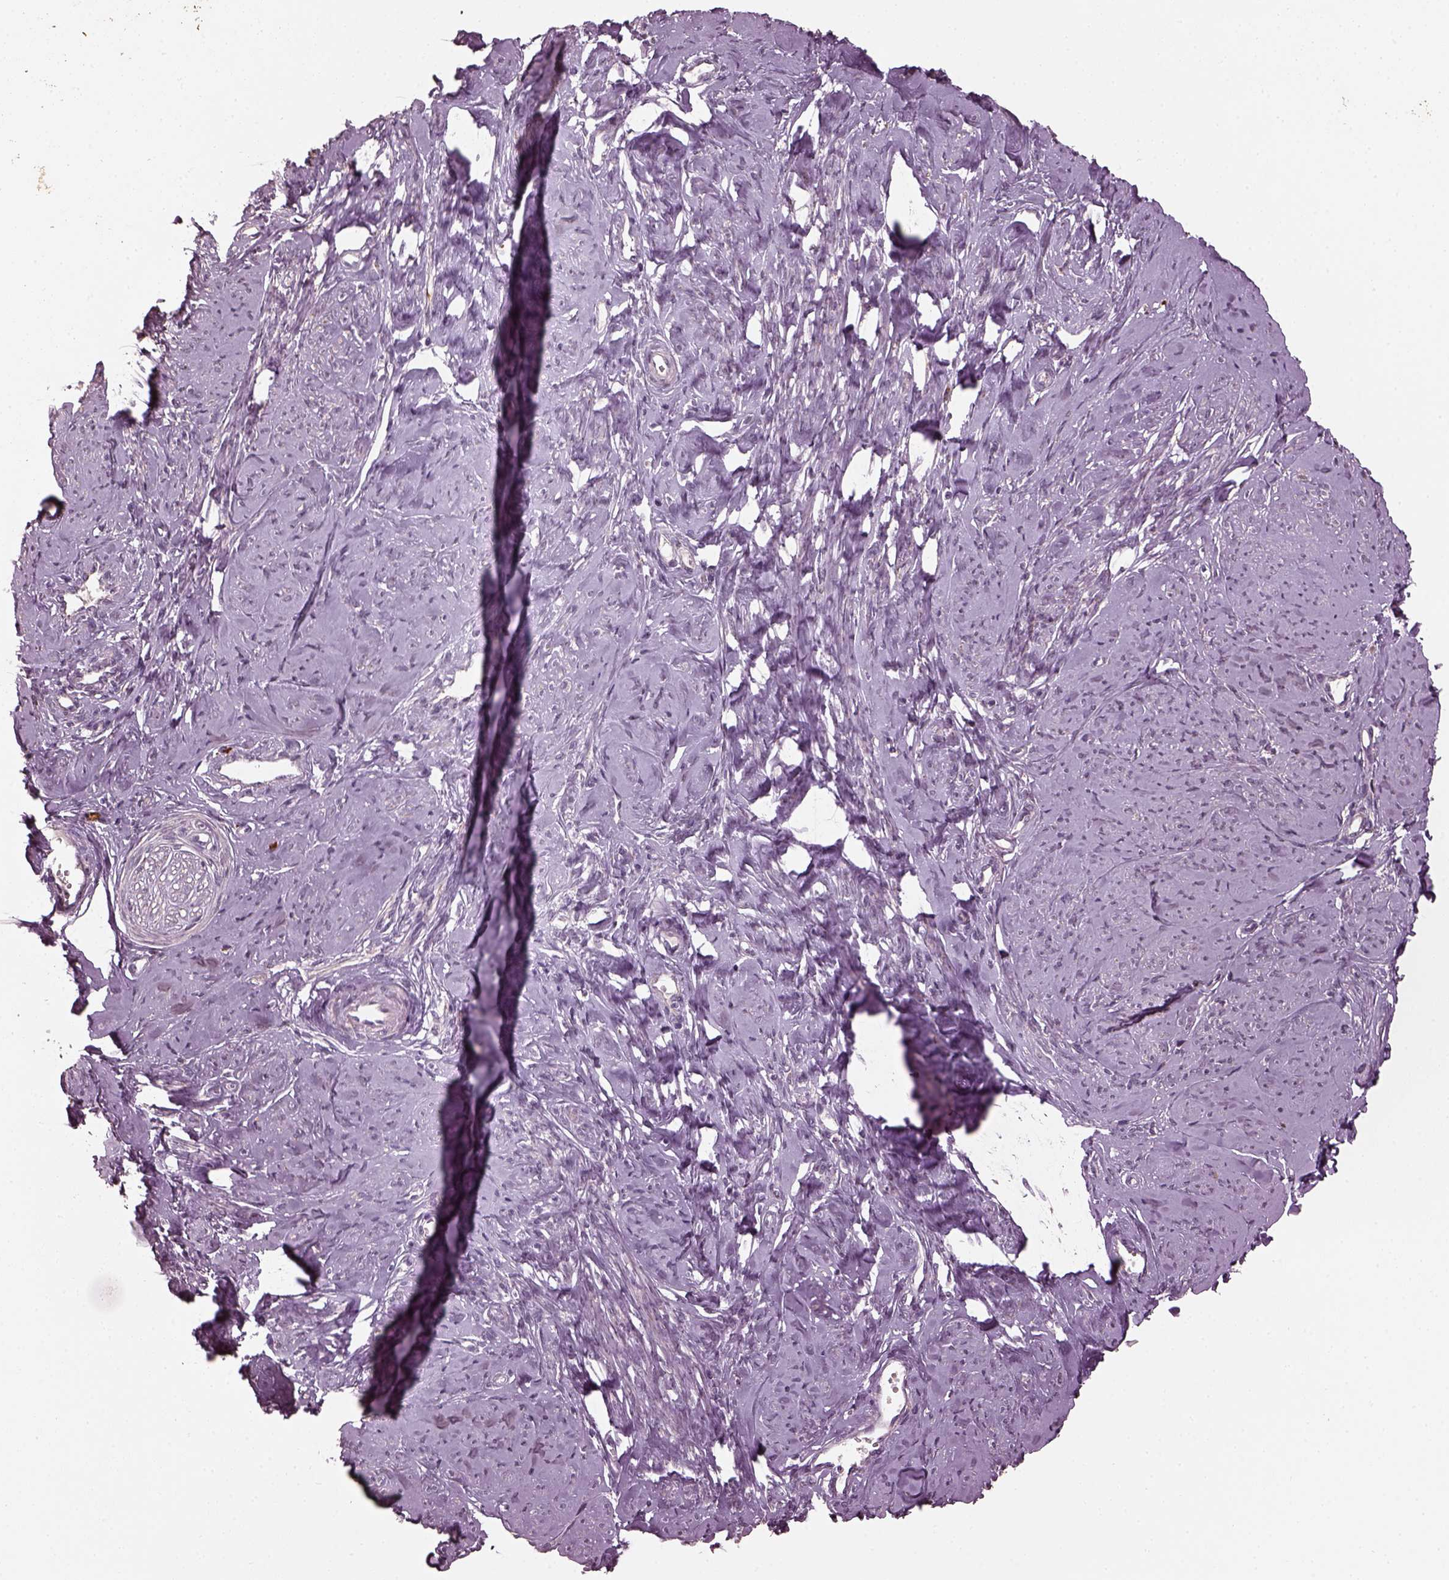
{"staining": {"intensity": "negative", "quantity": "none", "location": "none"}, "tissue": "smooth muscle", "cell_type": "Smooth muscle cells", "image_type": "normal", "snomed": [{"axis": "morphology", "description": "Normal tissue, NOS"}, {"axis": "topography", "description": "Smooth muscle"}], "caption": "Micrograph shows no significant protein positivity in smooth muscle cells of benign smooth muscle.", "gene": "RUFY3", "patient": {"sex": "female", "age": 48}}